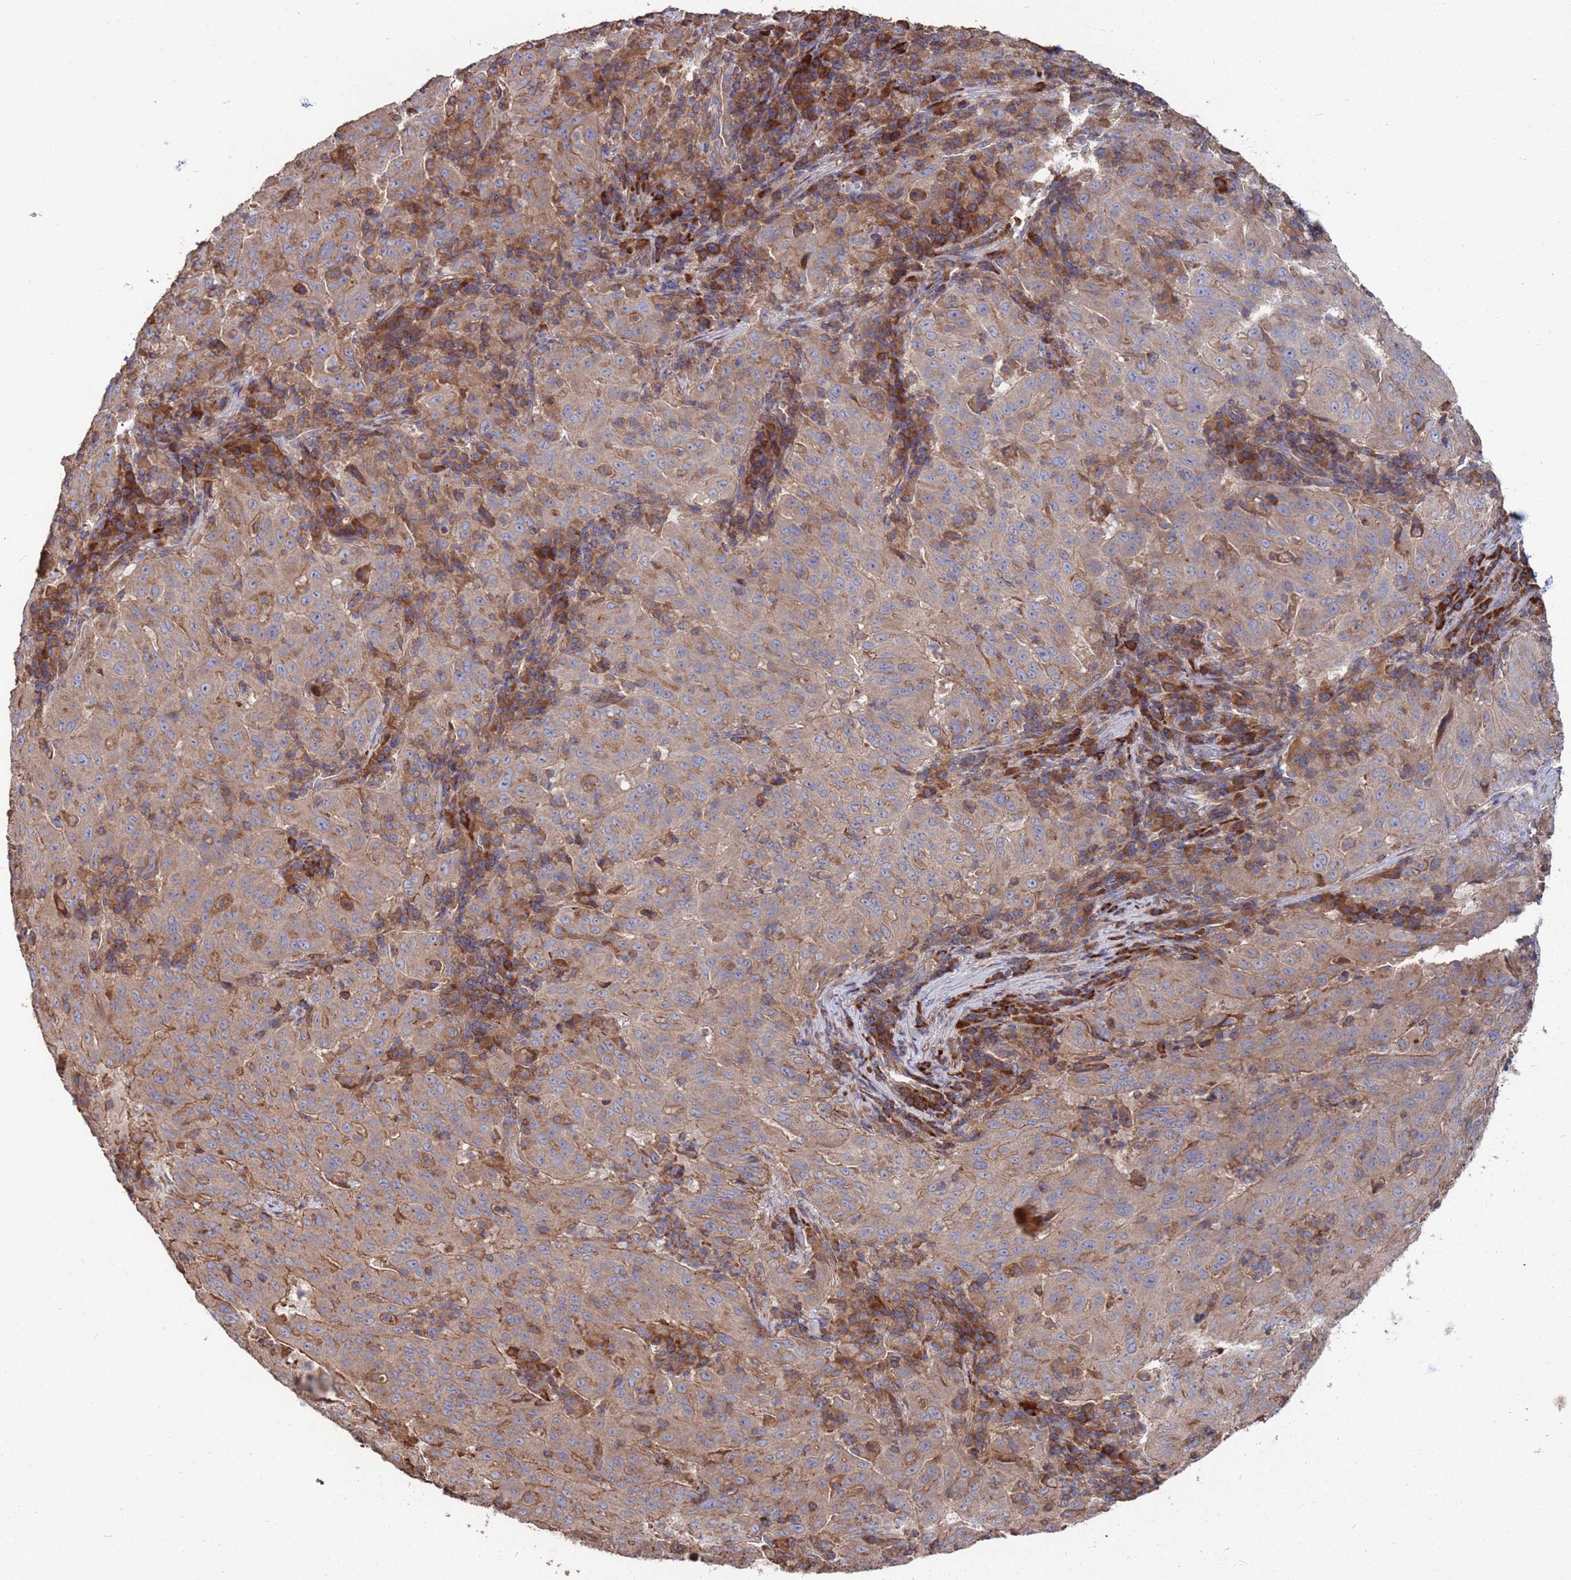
{"staining": {"intensity": "moderate", "quantity": "25%-75%", "location": "cytoplasmic/membranous"}, "tissue": "pancreatic cancer", "cell_type": "Tumor cells", "image_type": "cancer", "snomed": [{"axis": "morphology", "description": "Adenocarcinoma, NOS"}, {"axis": "topography", "description": "Pancreas"}], "caption": "Moderate cytoplasmic/membranous positivity for a protein is appreciated in about 25%-75% of tumor cells of pancreatic cancer (adenocarcinoma) using immunohistochemistry.", "gene": "PYCR1", "patient": {"sex": "male", "age": 63}}